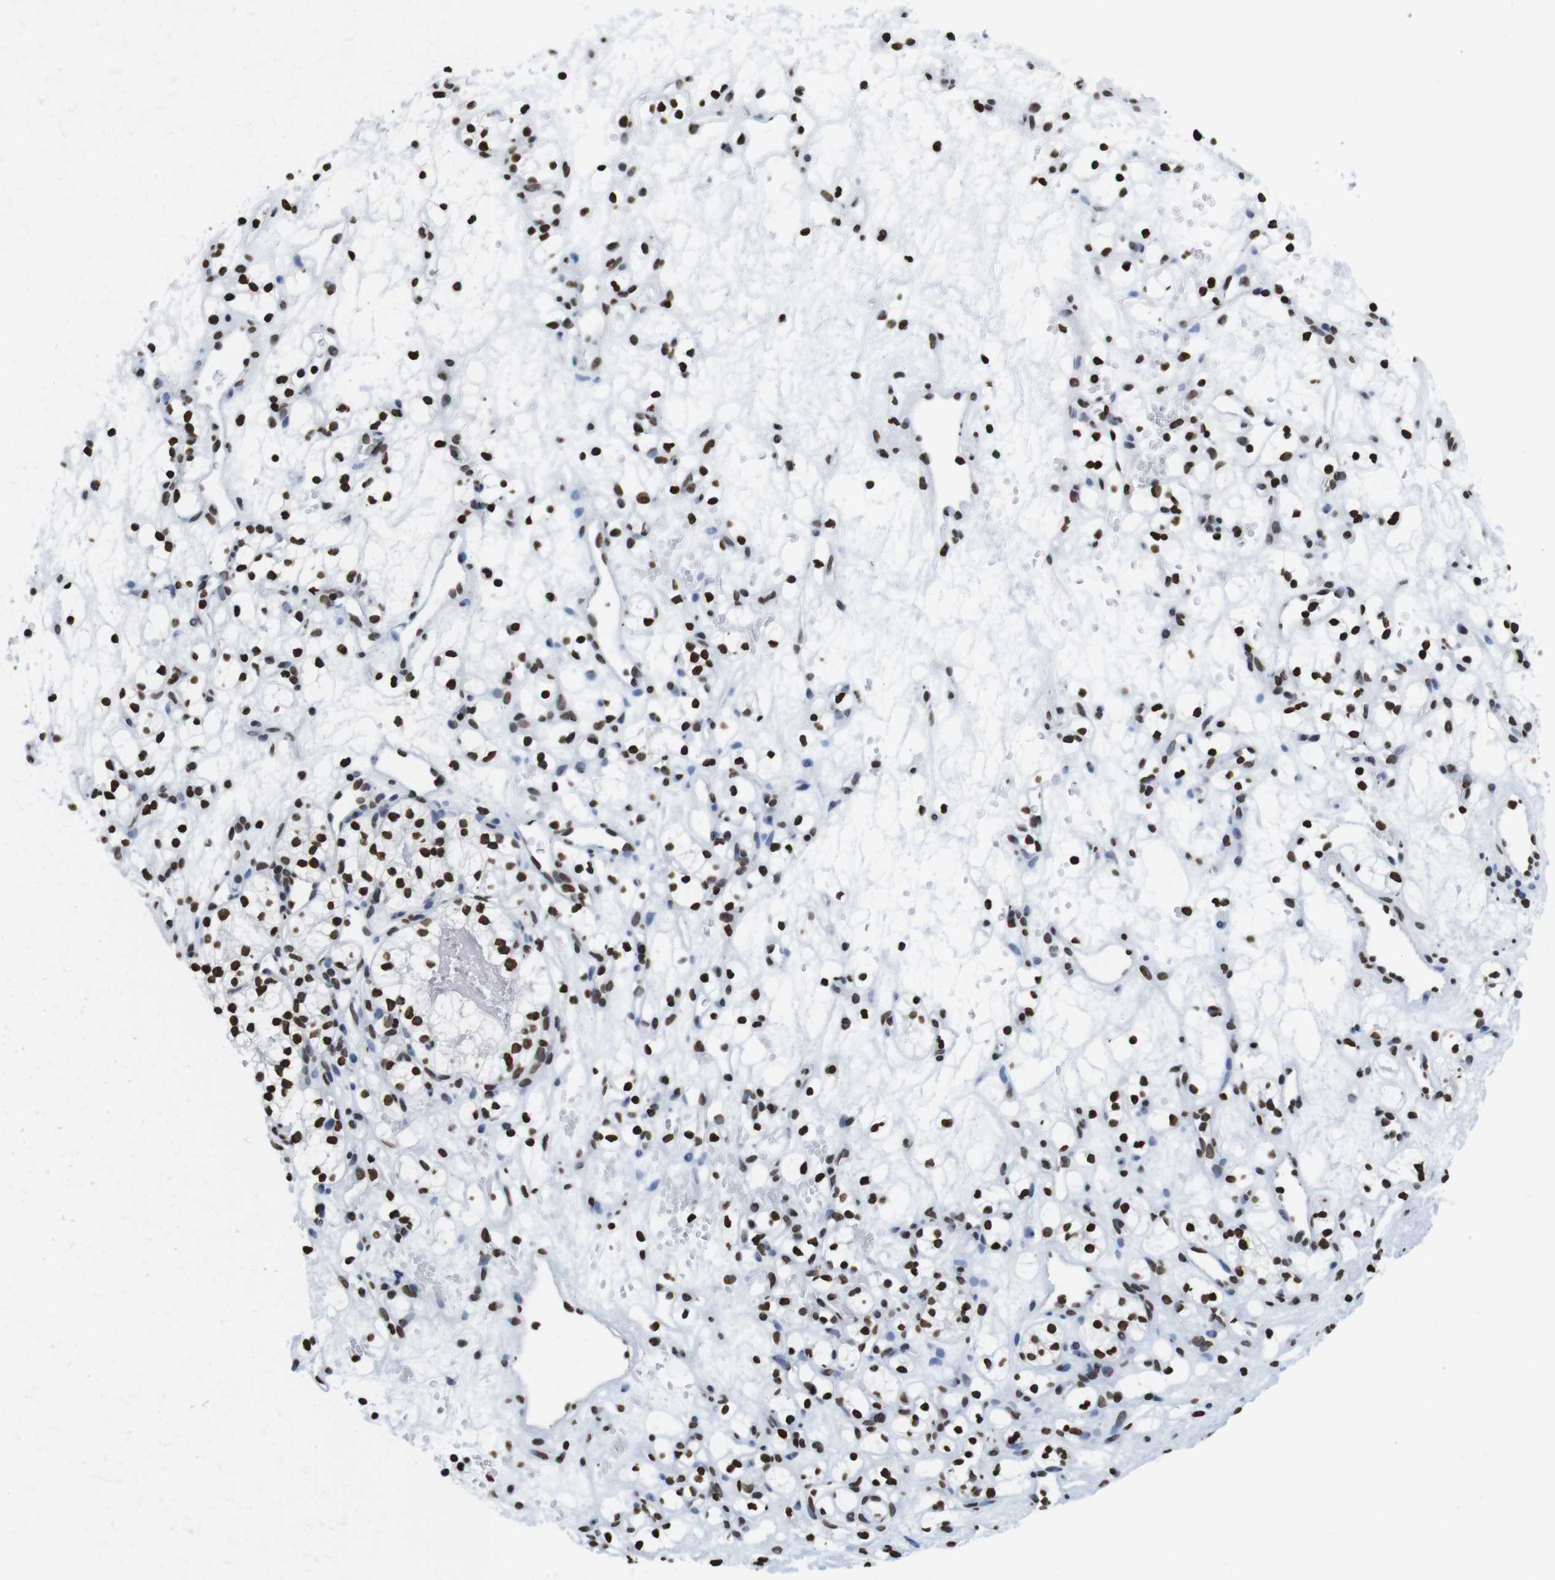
{"staining": {"intensity": "strong", "quantity": ">75%", "location": "nuclear"}, "tissue": "renal cancer", "cell_type": "Tumor cells", "image_type": "cancer", "snomed": [{"axis": "morphology", "description": "Adenocarcinoma, NOS"}, {"axis": "topography", "description": "Kidney"}], "caption": "Renal adenocarcinoma tissue displays strong nuclear positivity in approximately >75% of tumor cells, visualized by immunohistochemistry. The protein of interest is stained brown, and the nuclei are stained in blue (DAB (3,3'-diaminobenzidine) IHC with brightfield microscopy, high magnification).", "gene": "BSX", "patient": {"sex": "female", "age": 60}}